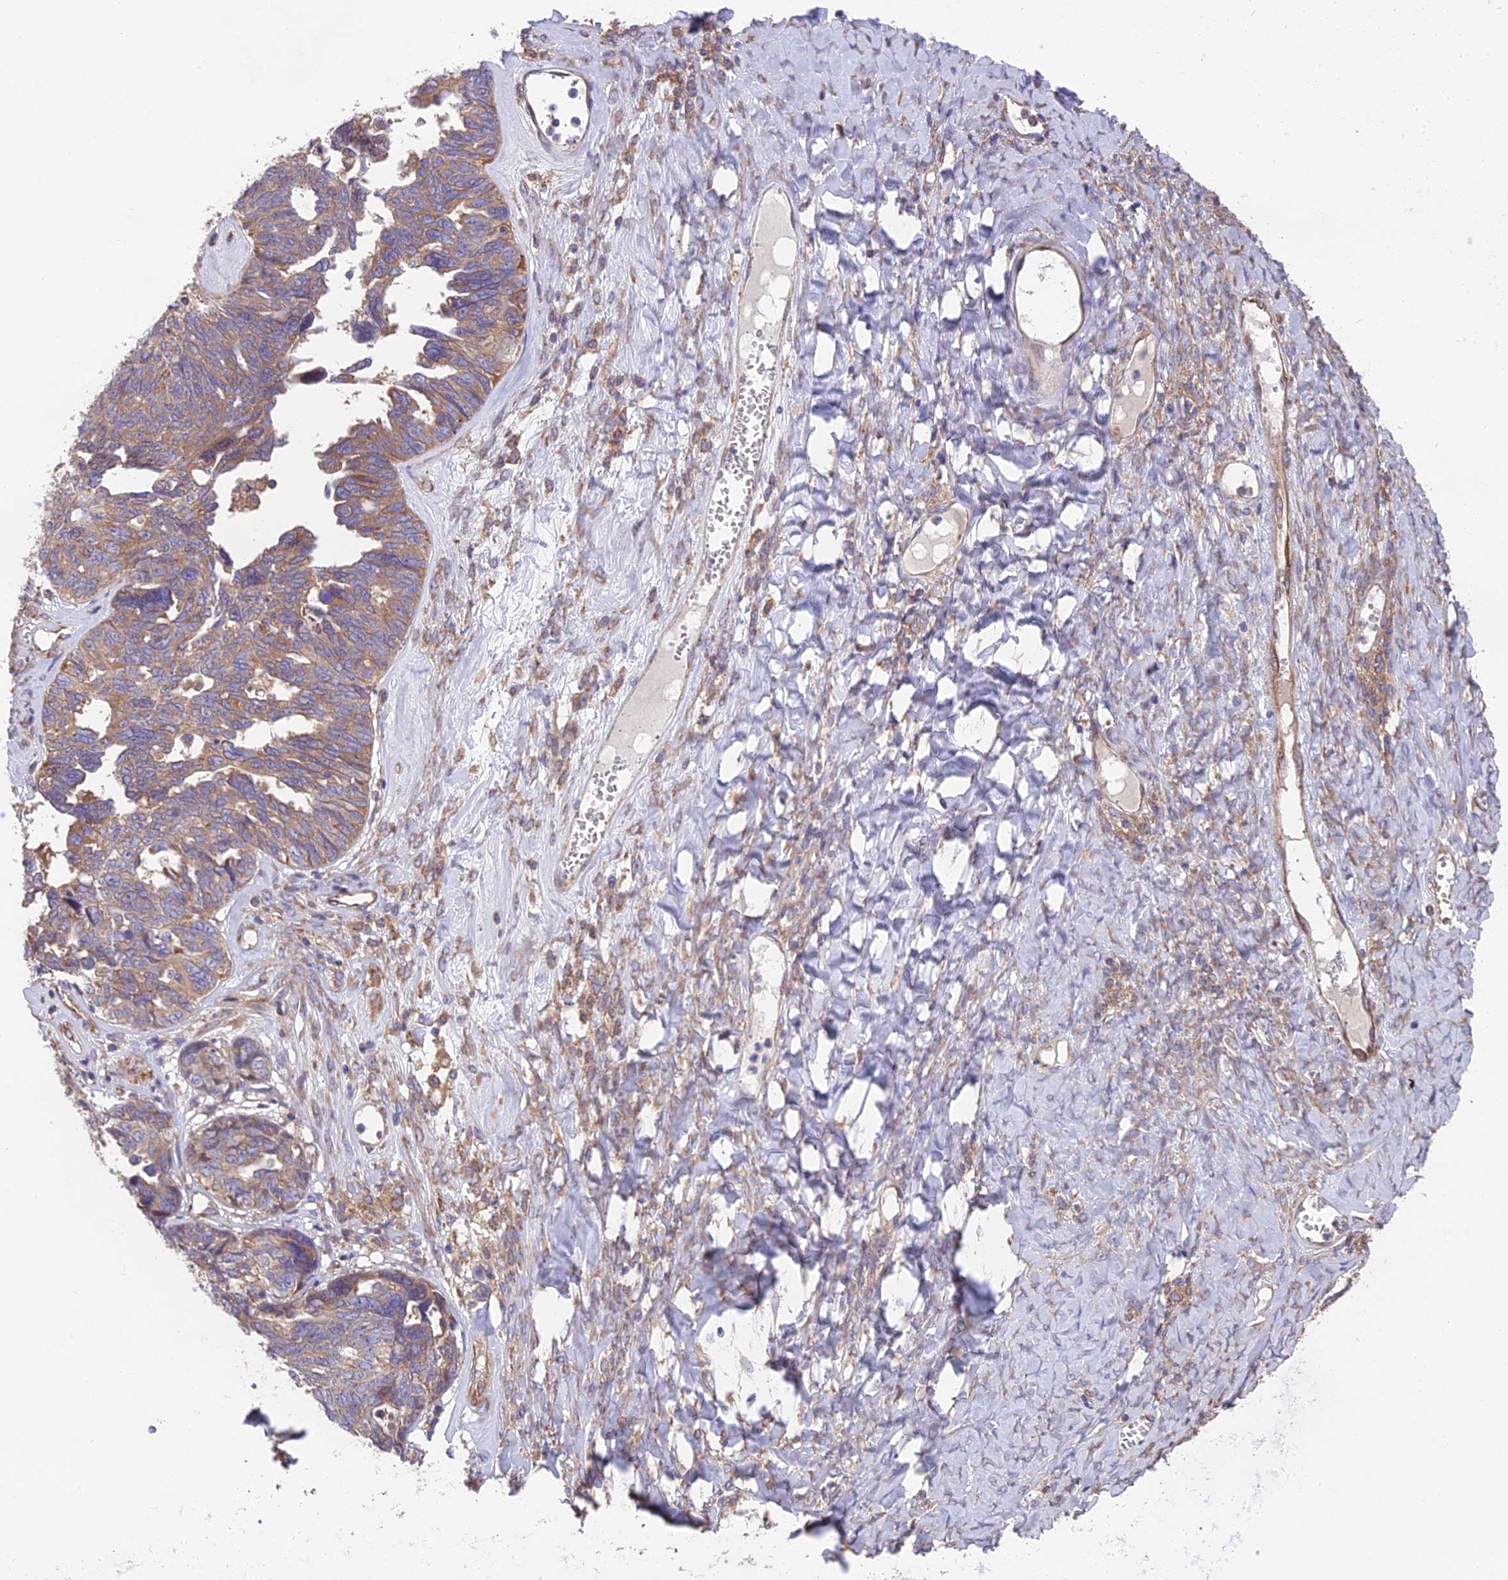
{"staining": {"intensity": "moderate", "quantity": ">75%", "location": "cytoplasmic/membranous"}, "tissue": "ovarian cancer", "cell_type": "Tumor cells", "image_type": "cancer", "snomed": [{"axis": "morphology", "description": "Cystadenocarcinoma, serous, NOS"}, {"axis": "topography", "description": "Ovary"}], "caption": "Approximately >75% of tumor cells in ovarian serous cystadenocarcinoma display moderate cytoplasmic/membranous protein expression as visualized by brown immunohistochemical staining.", "gene": "BLOC1S4", "patient": {"sex": "female", "age": 79}}